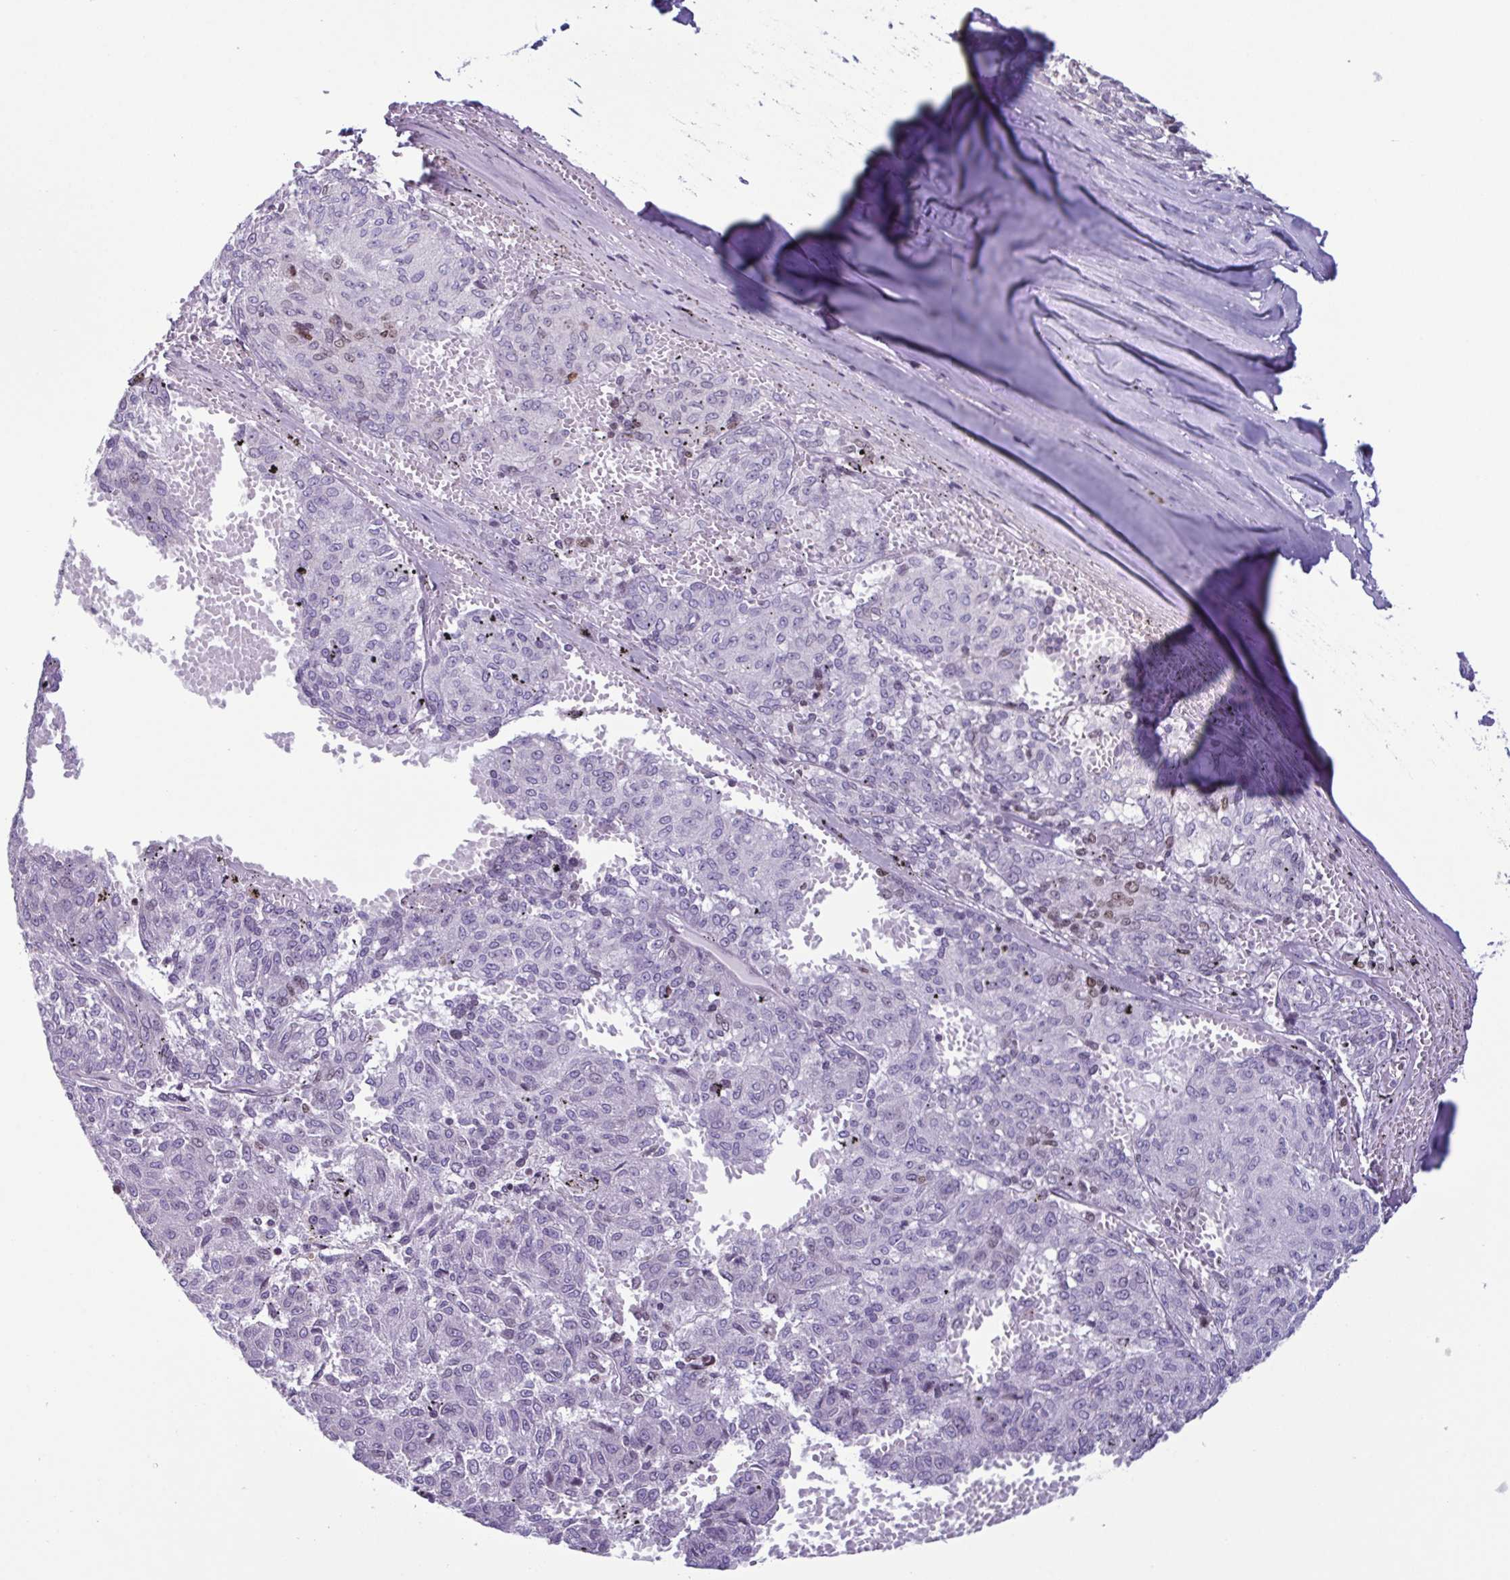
{"staining": {"intensity": "negative", "quantity": "none", "location": "none"}, "tissue": "melanoma", "cell_type": "Tumor cells", "image_type": "cancer", "snomed": [{"axis": "morphology", "description": "Malignant melanoma, NOS"}, {"axis": "topography", "description": "Skin"}], "caption": "Tumor cells show no significant expression in melanoma. (Stains: DAB immunohistochemistry (IHC) with hematoxylin counter stain, Microscopy: brightfield microscopy at high magnification).", "gene": "IRF1", "patient": {"sex": "female", "age": 72}}